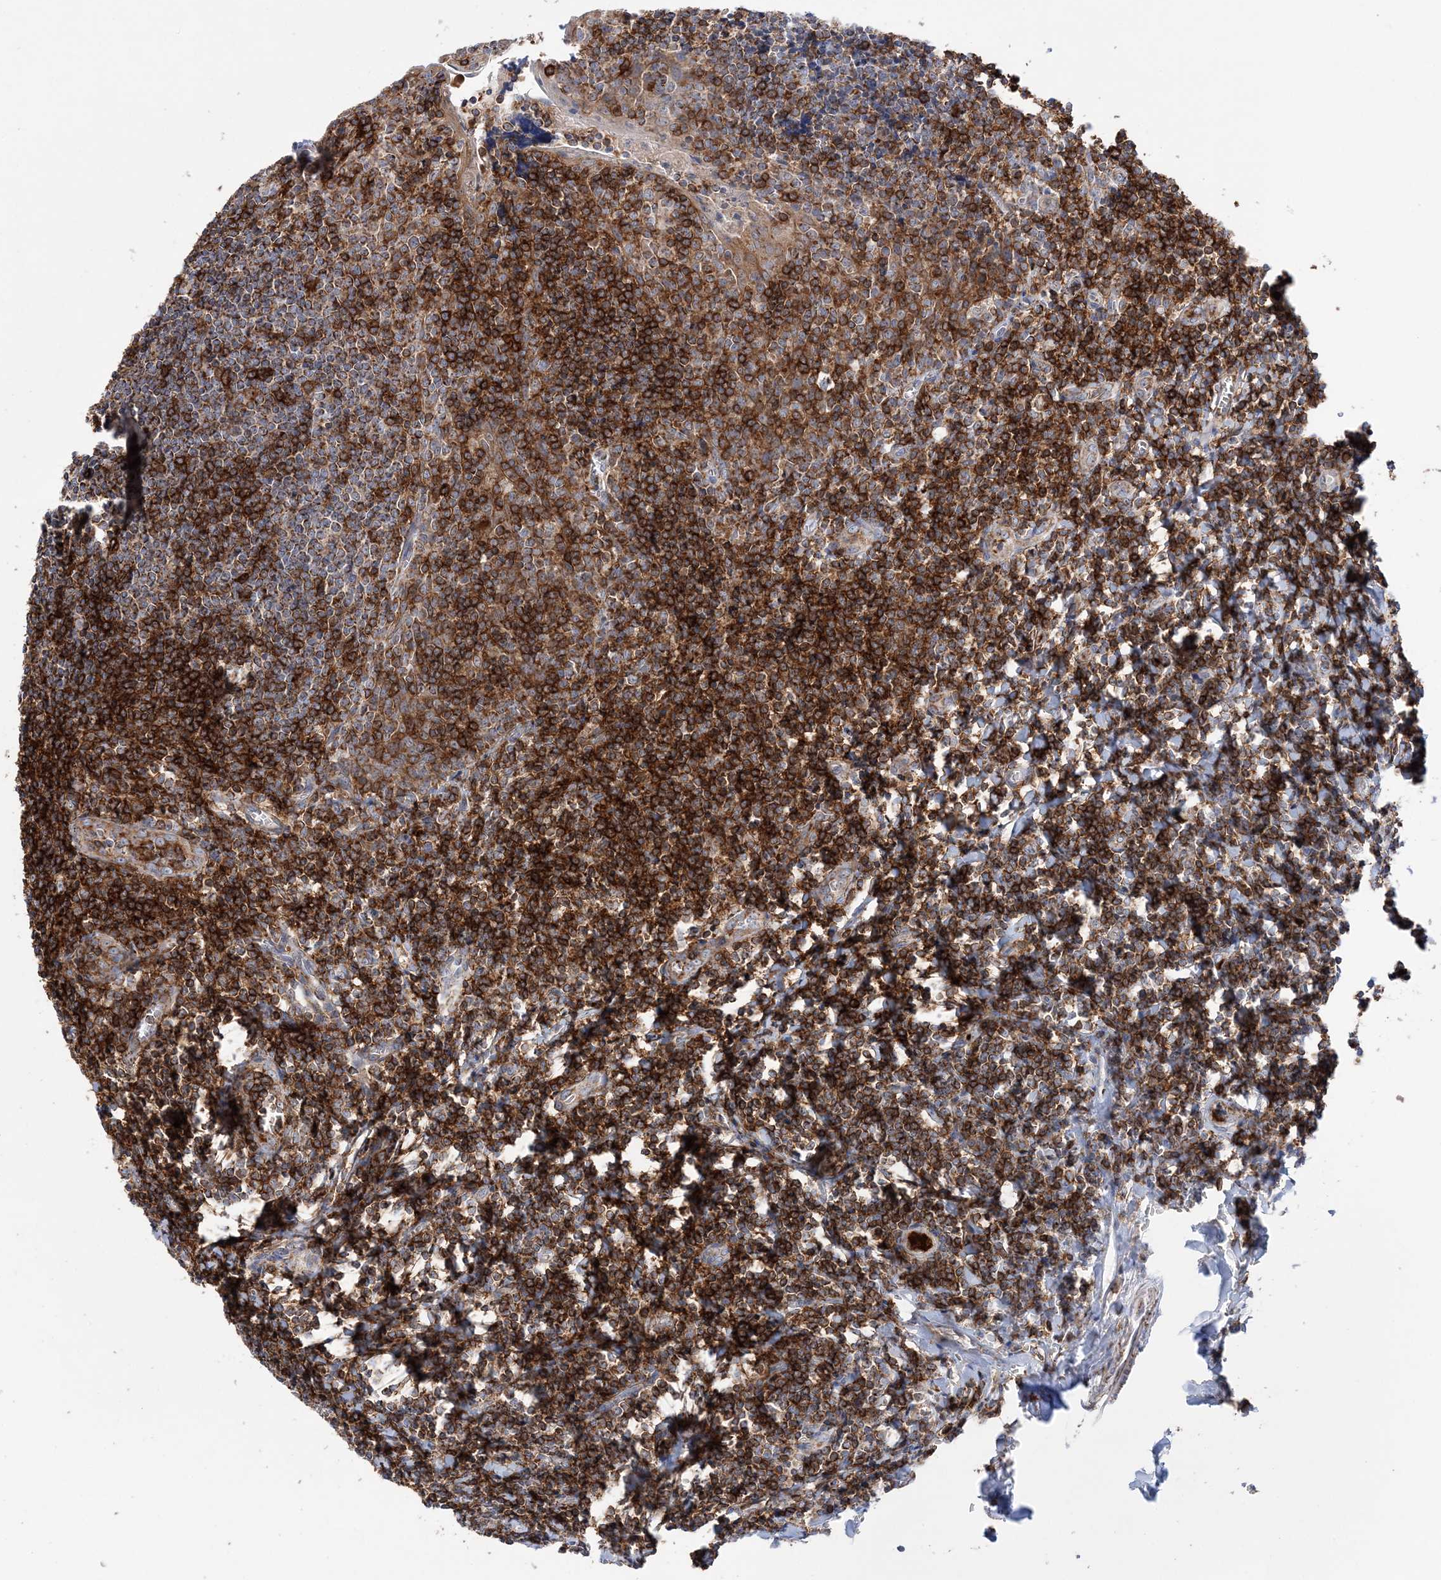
{"staining": {"intensity": "strong", "quantity": "25%-75%", "location": "cytoplasmic/membranous"}, "tissue": "tonsil", "cell_type": "Germinal center cells", "image_type": "normal", "snomed": [{"axis": "morphology", "description": "Normal tissue, NOS"}, {"axis": "topography", "description": "Tonsil"}], "caption": "Benign tonsil shows strong cytoplasmic/membranous expression in approximately 25%-75% of germinal center cells, visualized by immunohistochemistry.", "gene": "TTC32", "patient": {"sex": "male", "age": 27}}